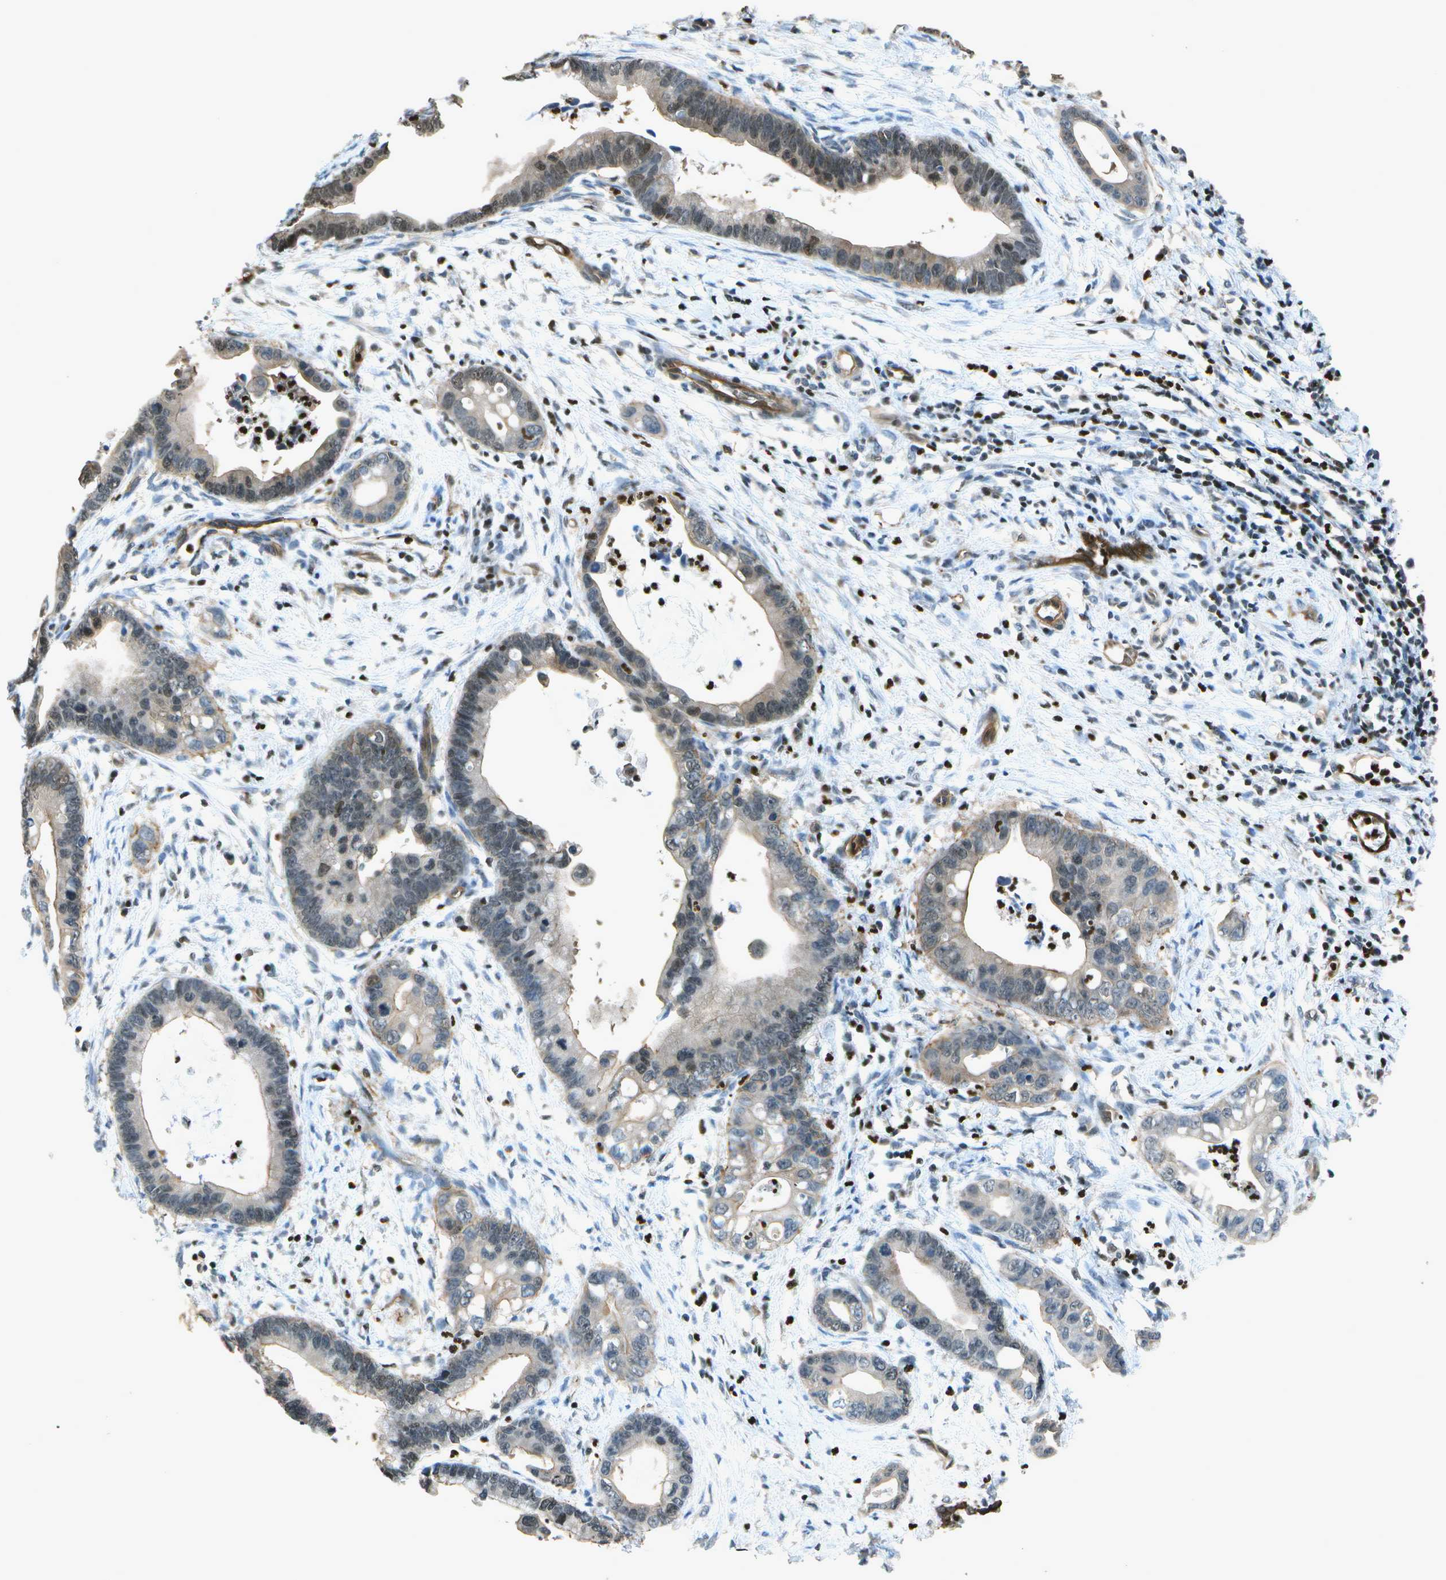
{"staining": {"intensity": "weak", "quantity": "25%-75%", "location": "cytoplasmic/membranous,nuclear"}, "tissue": "cervical cancer", "cell_type": "Tumor cells", "image_type": "cancer", "snomed": [{"axis": "morphology", "description": "Adenocarcinoma, NOS"}, {"axis": "topography", "description": "Cervix"}], "caption": "DAB immunohistochemical staining of cervical adenocarcinoma demonstrates weak cytoplasmic/membranous and nuclear protein expression in approximately 25%-75% of tumor cells.", "gene": "PDLIM1", "patient": {"sex": "female", "age": 44}}